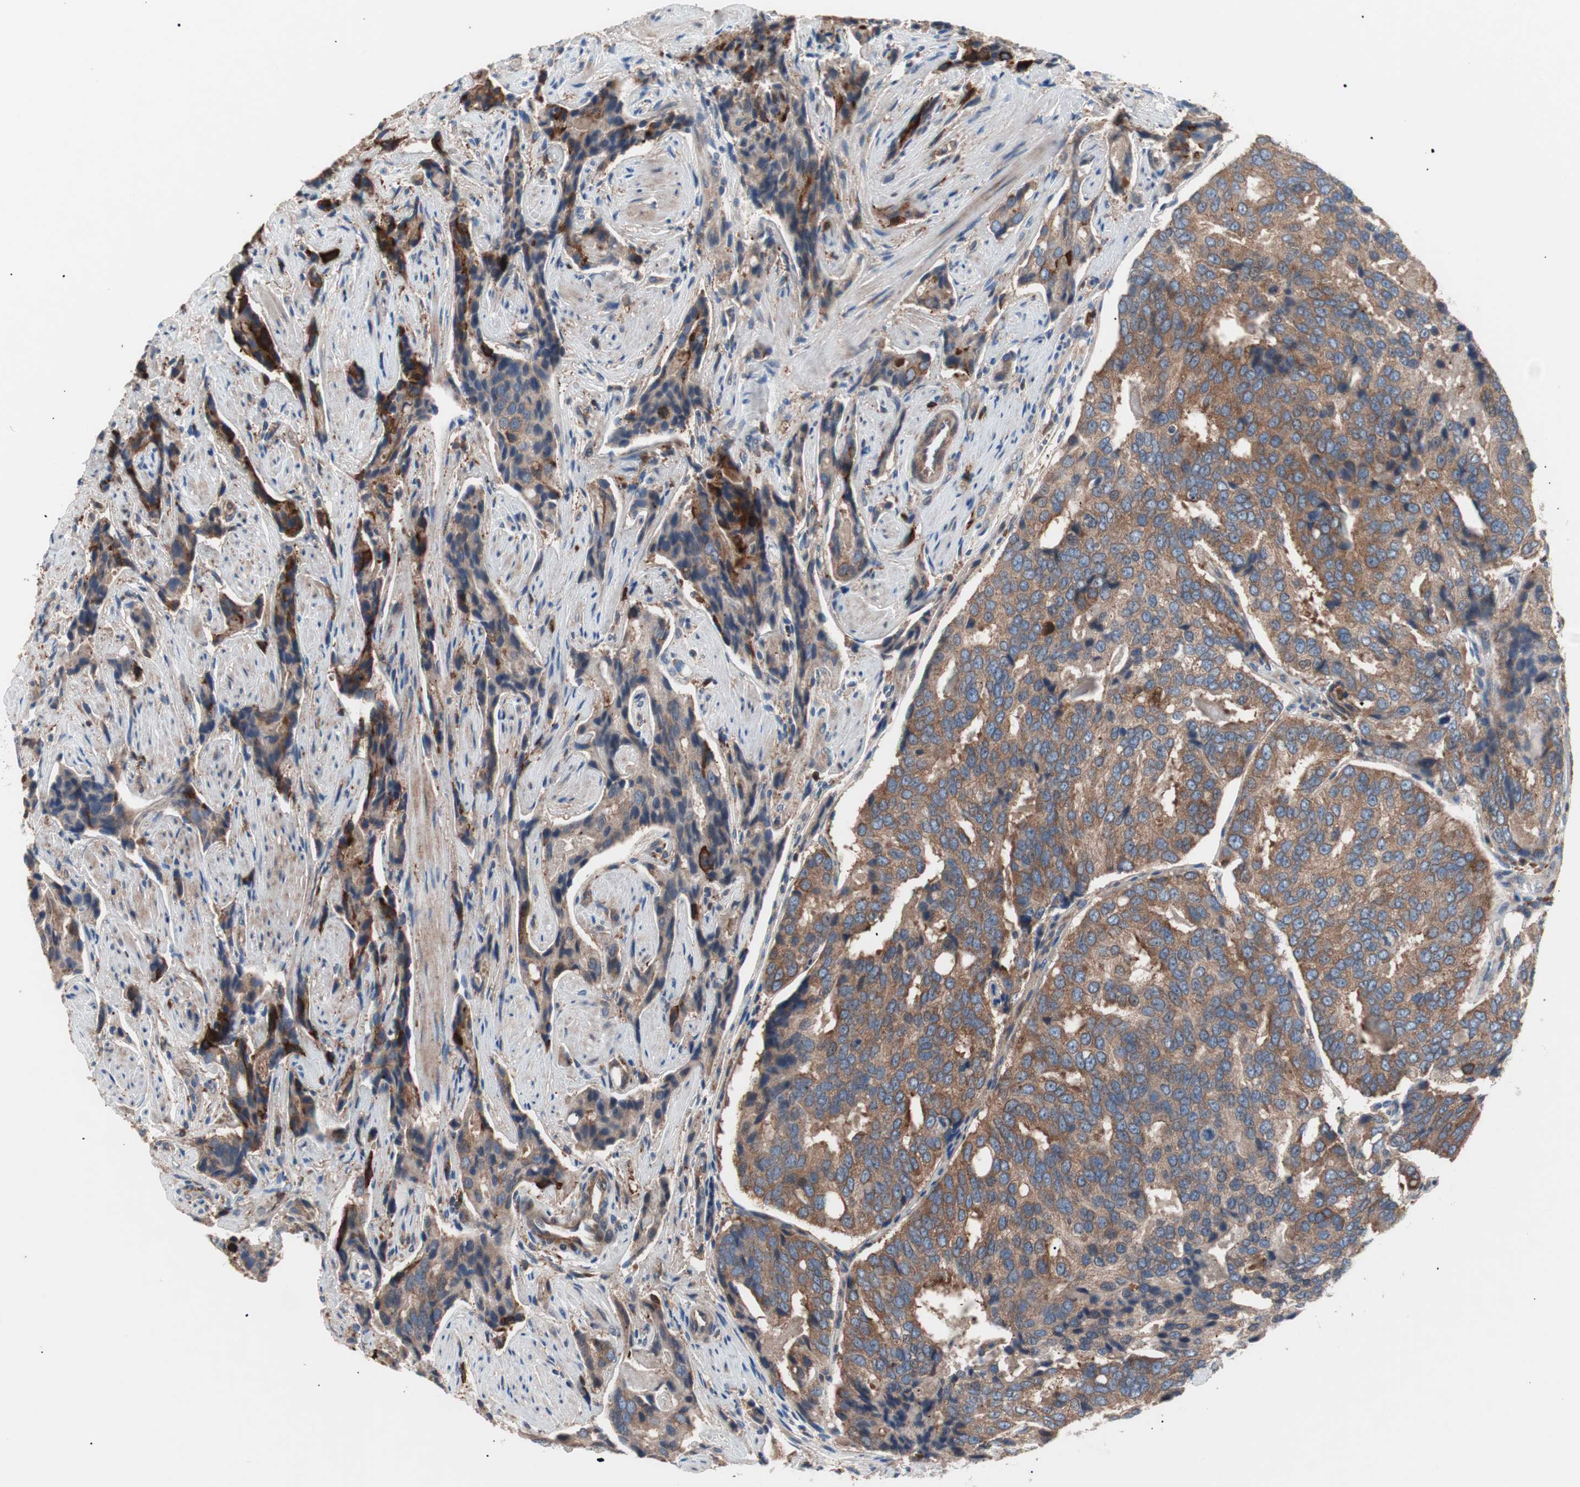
{"staining": {"intensity": "moderate", "quantity": ">75%", "location": "cytoplasmic/membranous"}, "tissue": "prostate cancer", "cell_type": "Tumor cells", "image_type": "cancer", "snomed": [{"axis": "morphology", "description": "Adenocarcinoma, High grade"}, {"axis": "topography", "description": "Prostate"}], "caption": "Brown immunohistochemical staining in prostate cancer (high-grade adenocarcinoma) exhibits moderate cytoplasmic/membranous staining in about >75% of tumor cells. Ihc stains the protein in brown and the nuclei are stained blue.", "gene": "PIK3R1", "patient": {"sex": "male", "age": 58}}